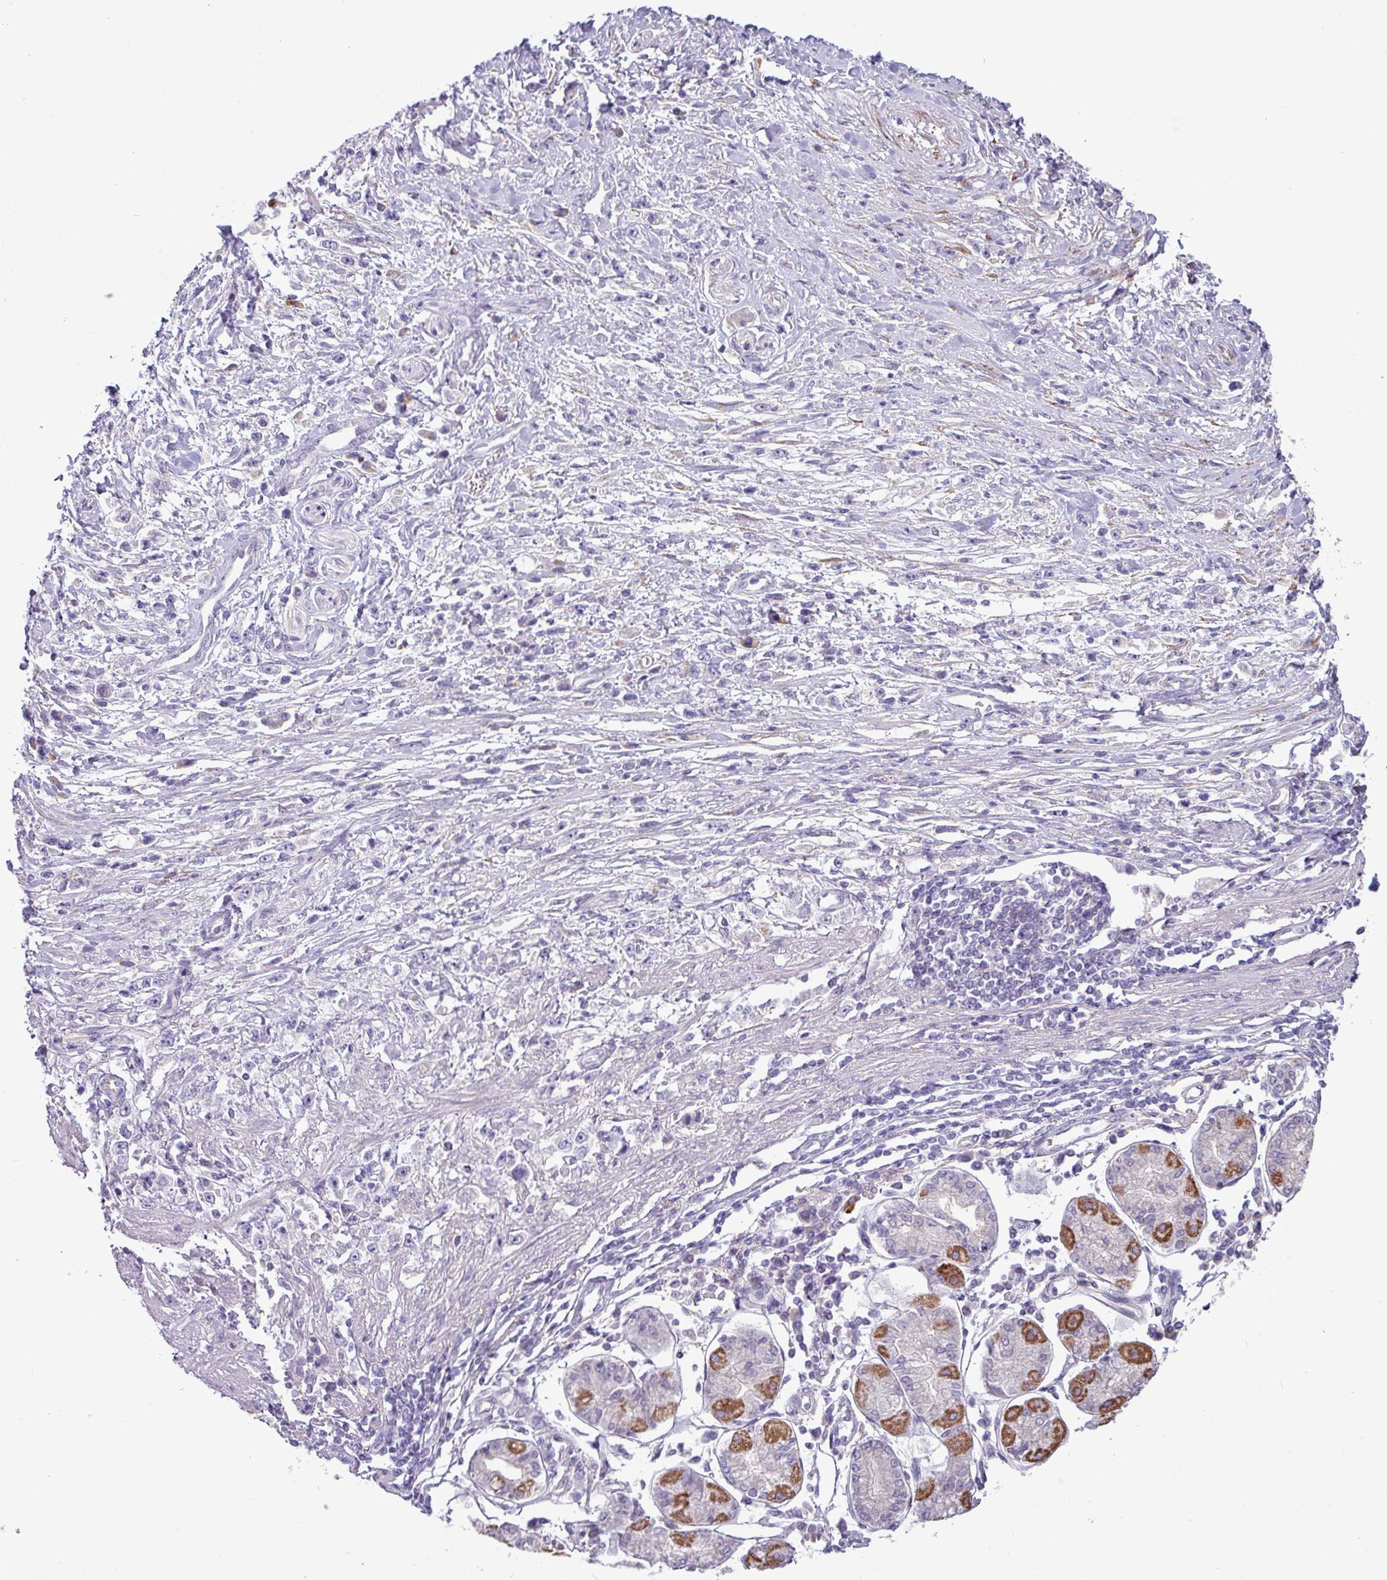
{"staining": {"intensity": "negative", "quantity": "none", "location": "none"}, "tissue": "stomach cancer", "cell_type": "Tumor cells", "image_type": "cancer", "snomed": [{"axis": "morphology", "description": "Adenocarcinoma, NOS"}, {"axis": "topography", "description": "Stomach"}], "caption": "This is an IHC photomicrograph of stomach cancer. There is no staining in tumor cells.", "gene": "IRGC", "patient": {"sex": "female", "age": 59}}